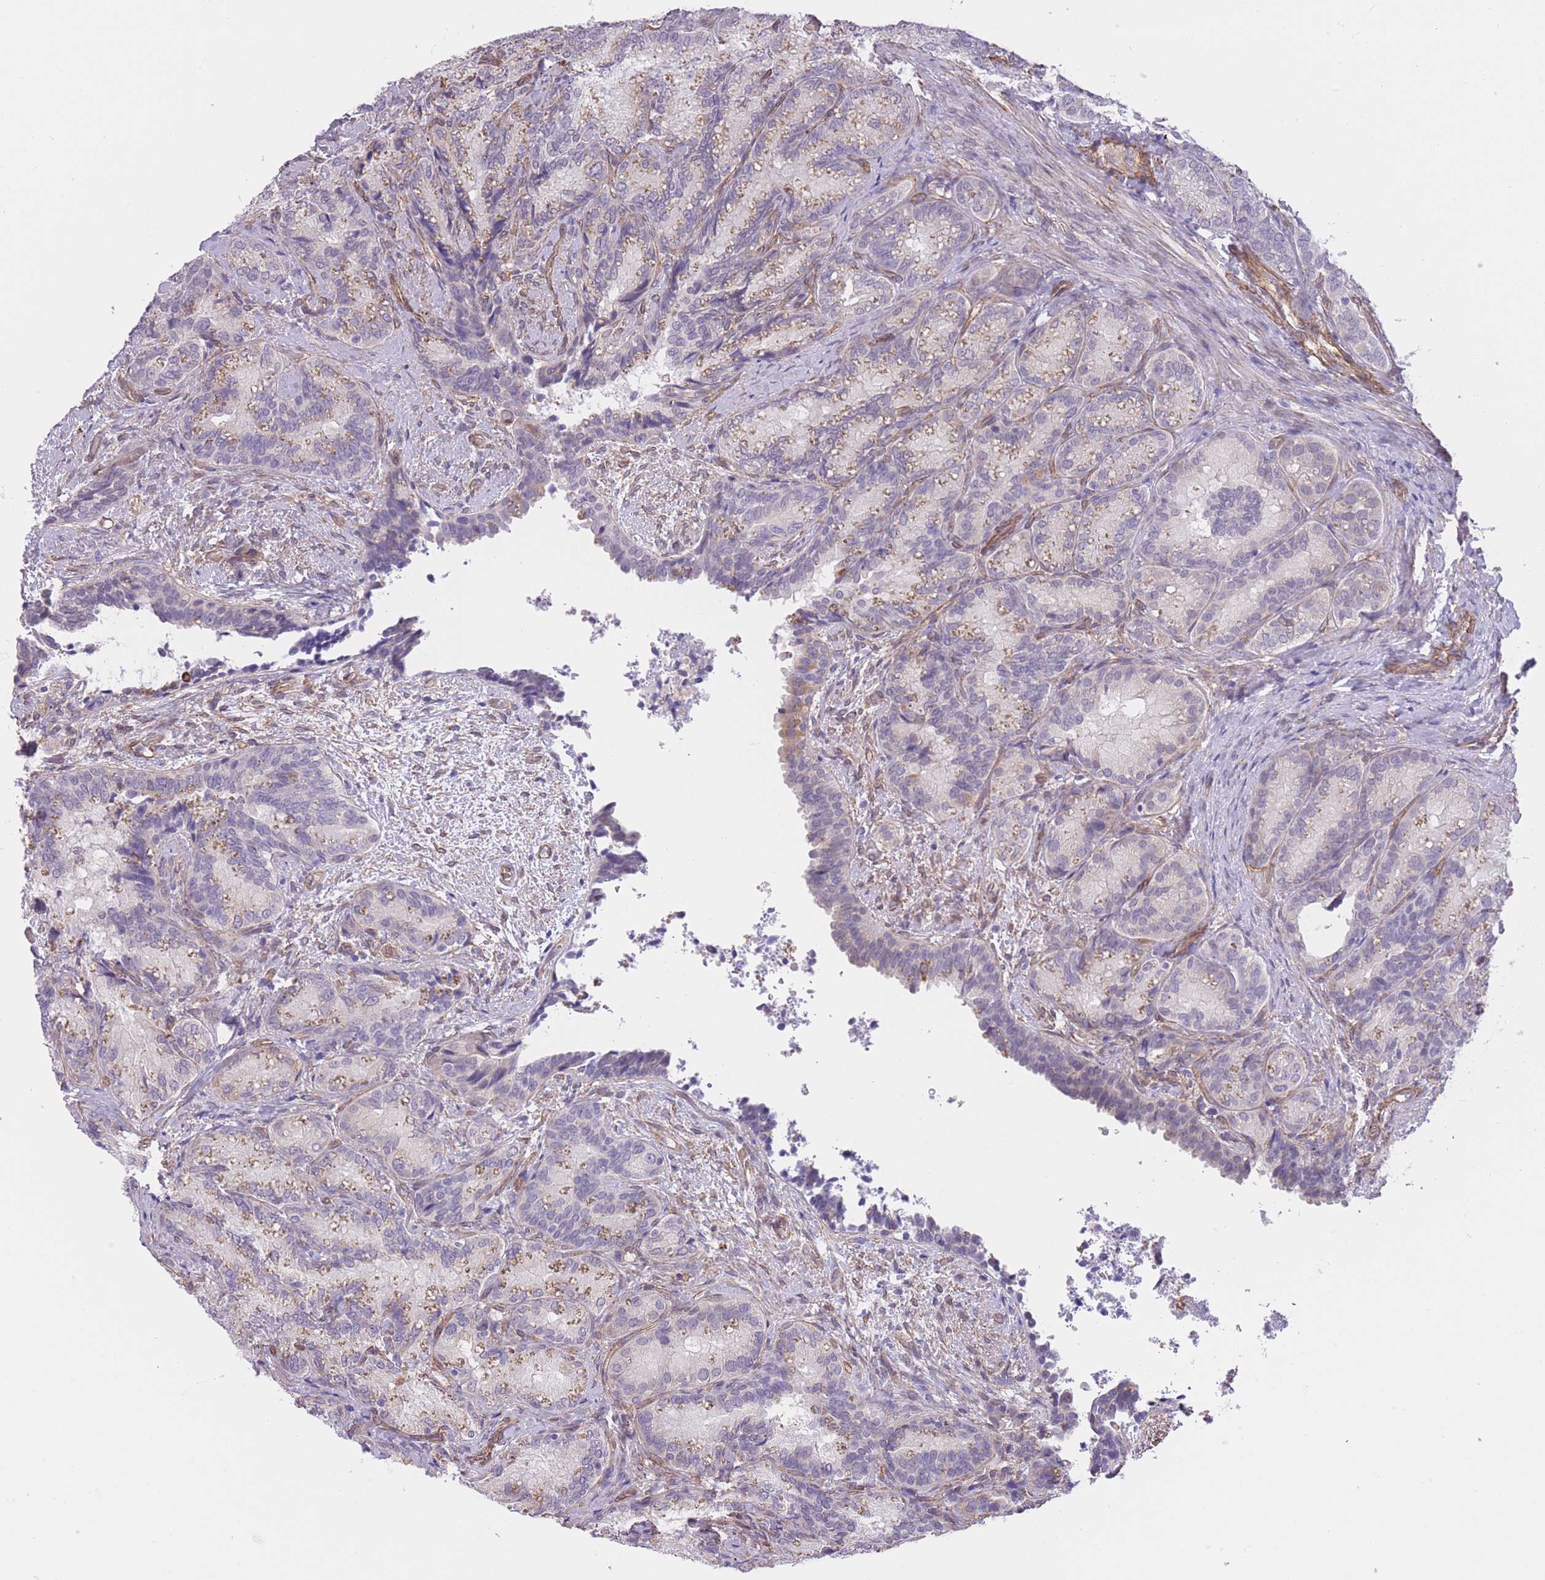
{"staining": {"intensity": "negative", "quantity": "none", "location": "none"}, "tissue": "seminal vesicle", "cell_type": "Glandular cells", "image_type": "normal", "snomed": [{"axis": "morphology", "description": "Normal tissue, NOS"}, {"axis": "topography", "description": "Seminal veicle"}], "caption": "Image shows no protein expression in glandular cells of benign seminal vesicle. (DAB (3,3'-diaminobenzidine) immunohistochemistry (IHC) with hematoxylin counter stain).", "gene": "QTRT1", "patient": {"sex": "male", "age": 58}}